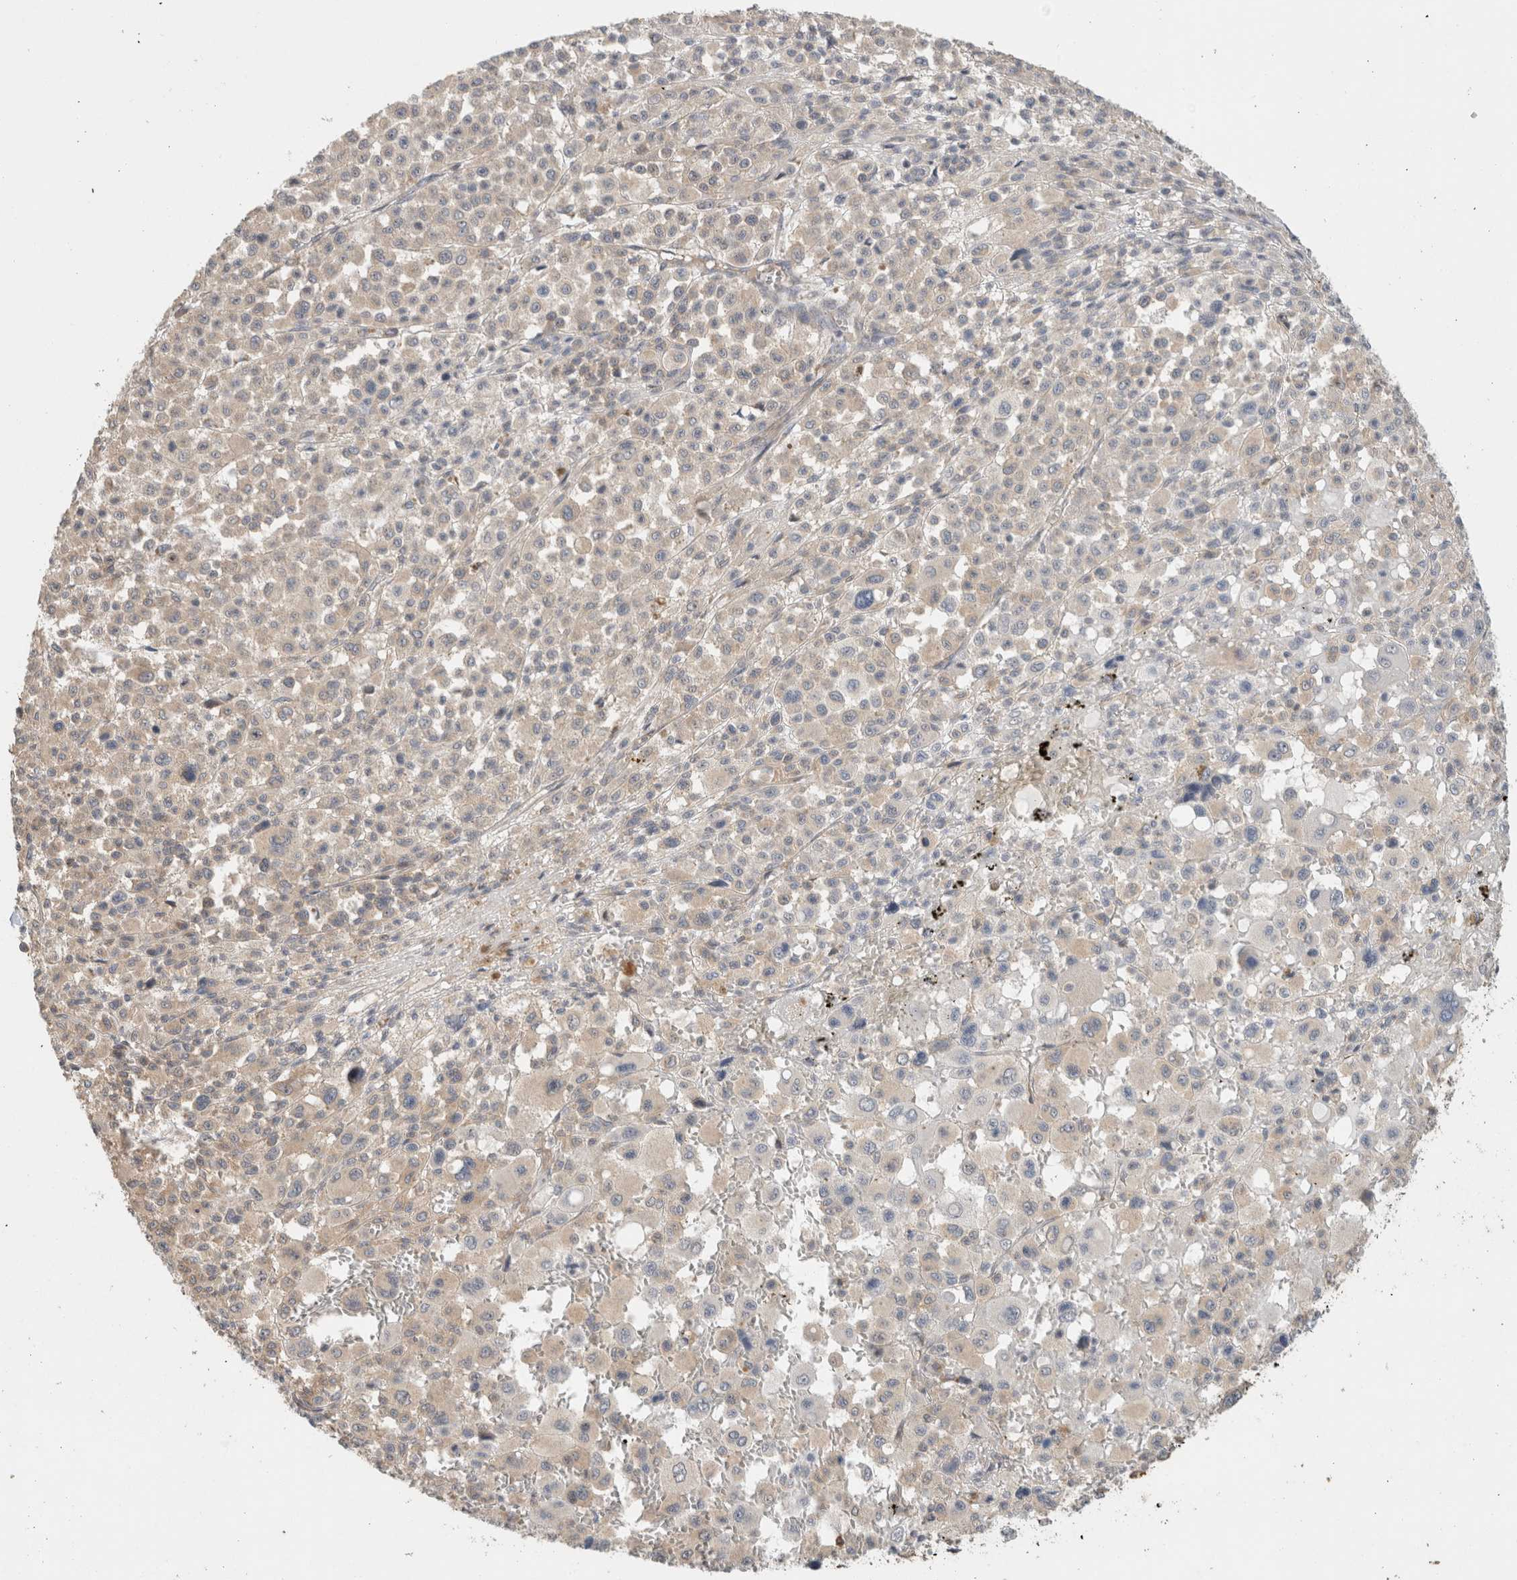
{"staining": {"intensity": "weak", "quantity": "<25%", "location": "cytoplasmic/membranous"}, "tissue": "melanoma", "cell_type": "Tumor cells", "image_type": "cancer", "snomed": [{"axis": "morphology", "description": "Malignant melanoma, Metastatic site"}, {"axis": "topography", "description": "Skin"}], "caption": "A high-resolution photomicrograph shows immunohistochemistry staining of melanoma, which demonstrates no significant staining in tumor cells.", "gene": "PUM1", "patient": {"sex": "female", "age": 74}}